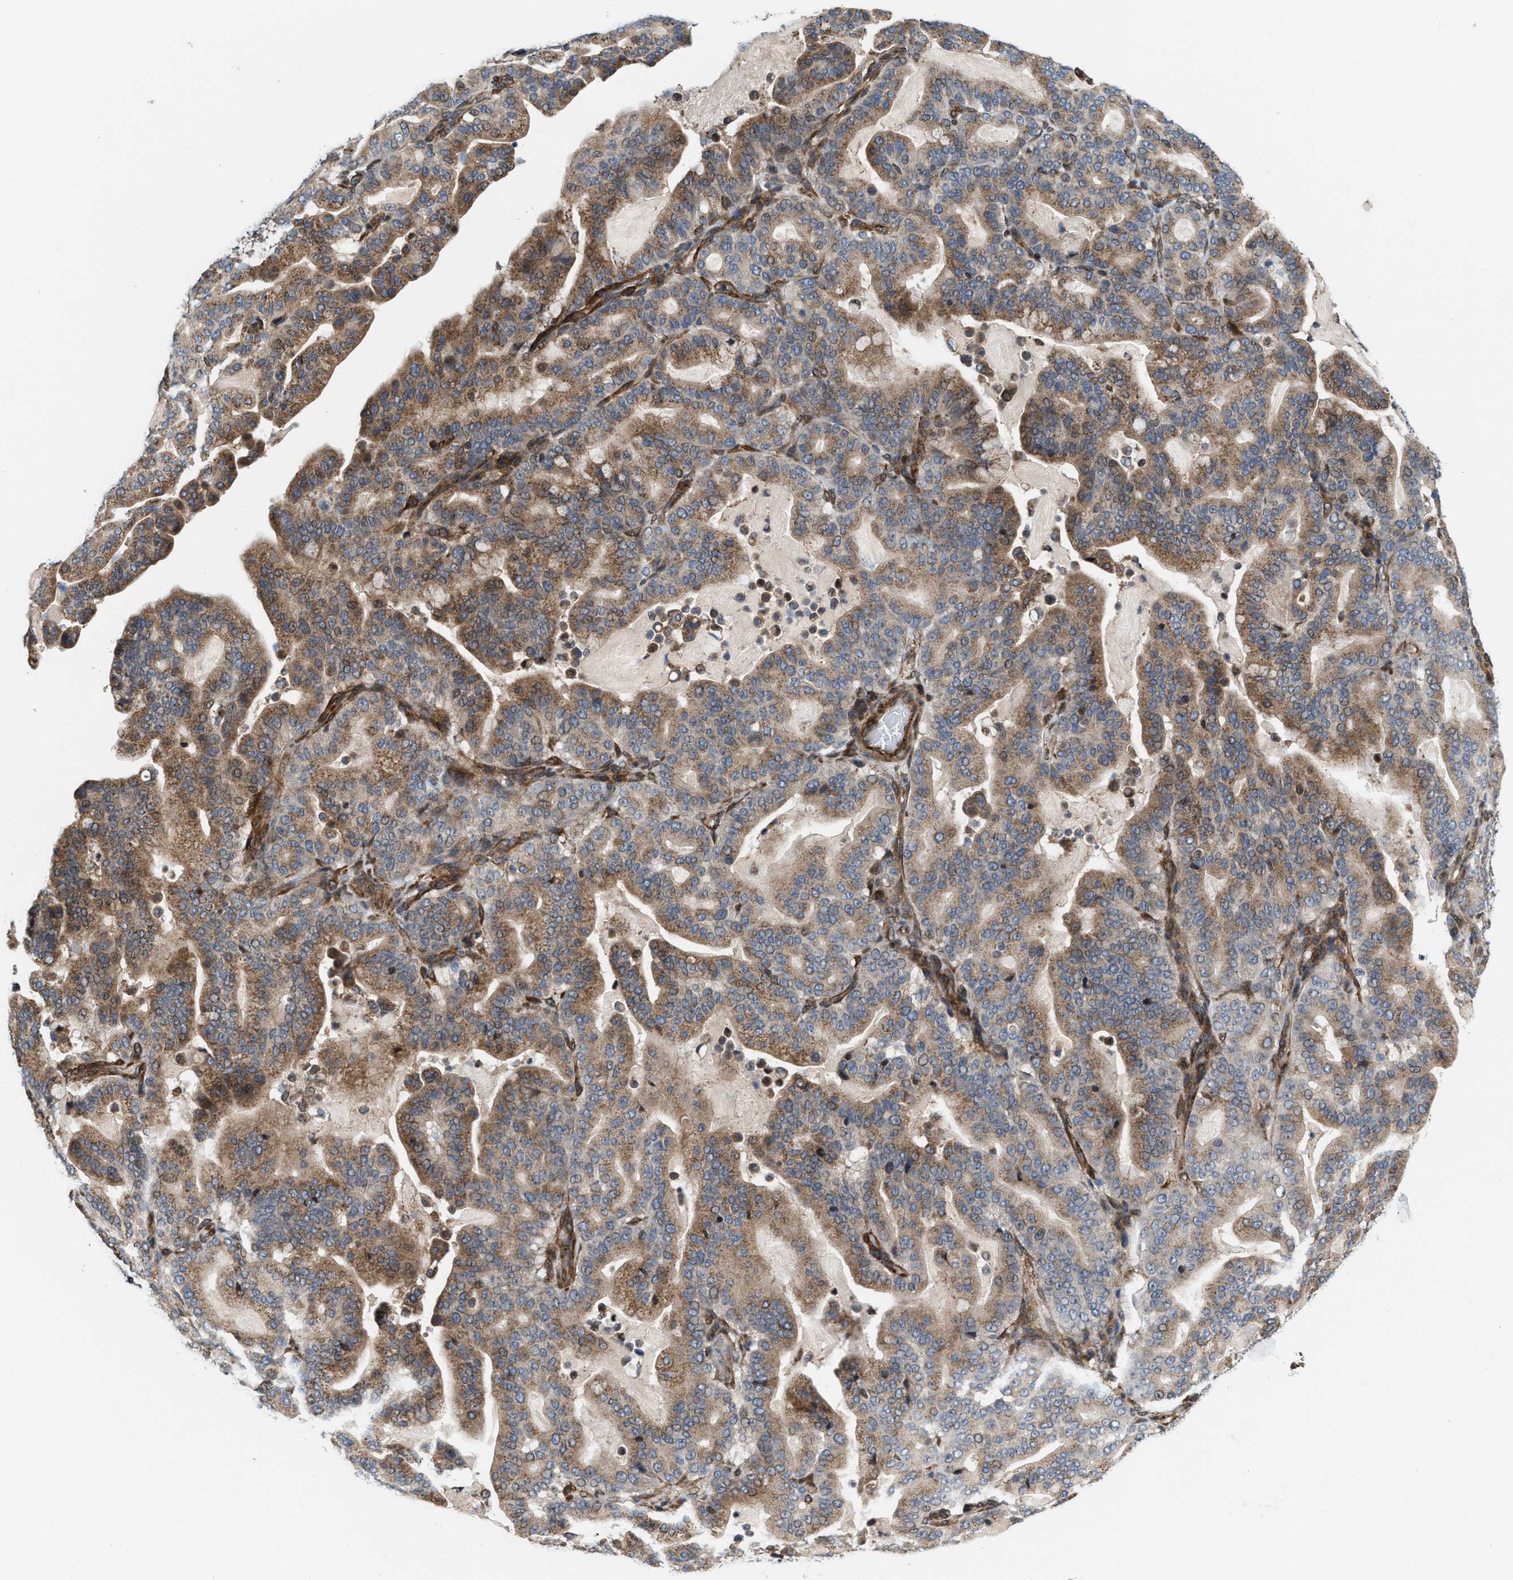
{"staining": {"intensity": "moderate", "quantity": ">75%", "location": "cytoplasmic/membranous"}, "tissue": "pancreatic cancer", "cell_type": "Tumor cells", "image_type": "cancer", "snomed": [{"axis": "morphology", "description": "Adenocarcinoma, NOS"}, {"axis": "topography", "description": "Pancreas"}], "caption": "This histopathology image demonstrates adenocarcinoma (pancreatic) stained with IHC to label a protein in brown. The cytoplasmic/membranous of tumor cells show moderate positivity for the protein. Nuclei are counter-stained blue.", "gene": "TGFB1I1", "patient": {"sex": "male", "age": 63}}